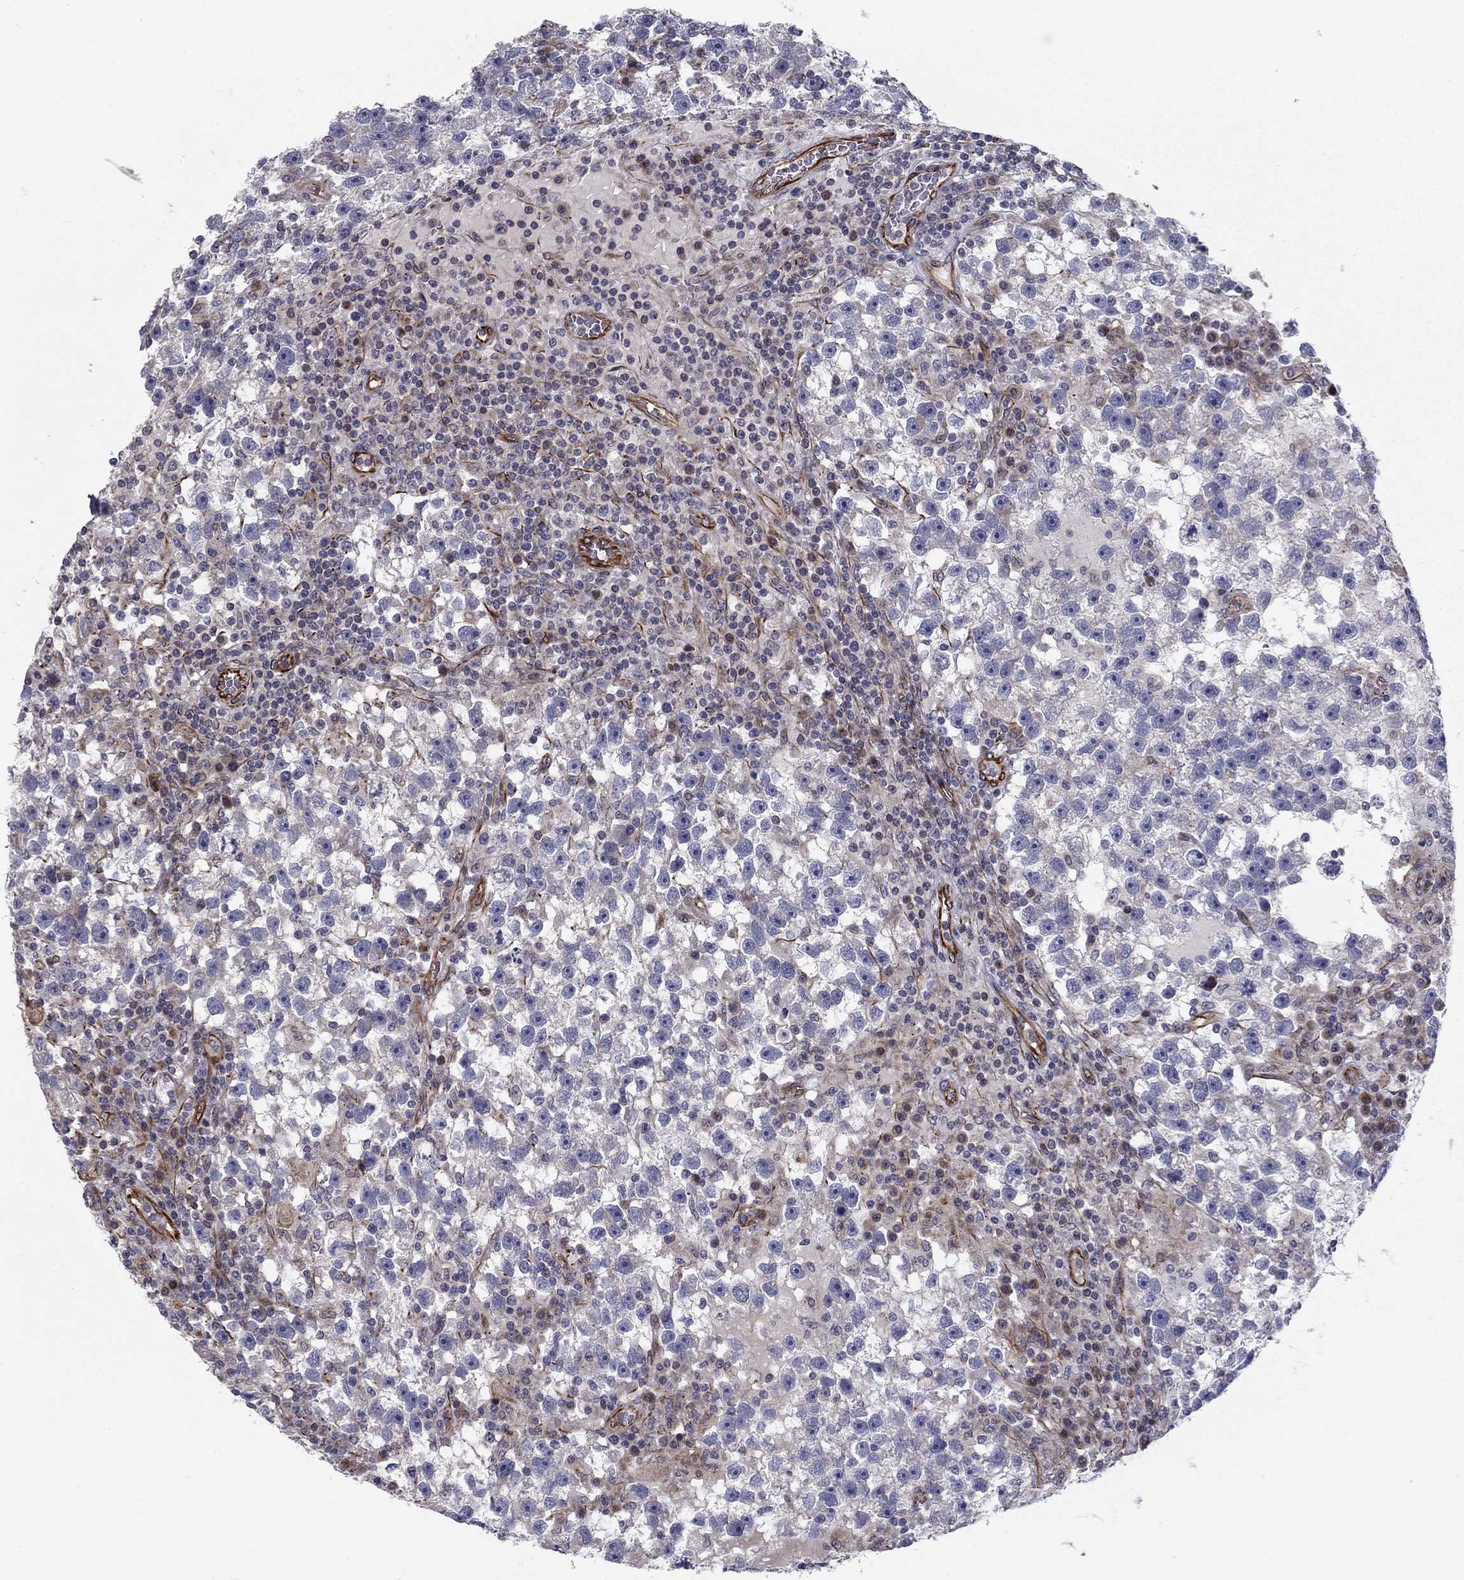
{"staining": {"intensity": "negative", "quantity": "none", "location": "none"}, "tissue": "testis cancer", "cell_type": "Tumor cells", "image_type": "cancer", "snomed": [{"axis": "morphology", "description": "Seminoma, NOS"}, {"axis": "topography", "description": "Testis"}], "caption": "An immunohistochemistry histopathology image of testis cancer is shown. There is no staining in tumor cells of testis cancer. The staining was performed using DAB to visualize the protein expression in brown, while the nuclei were stained in blue with hematoxylin (Magnification: 20x).", "gene": "CLSTN1", "patient": {"sex": "male", "age": 47}}